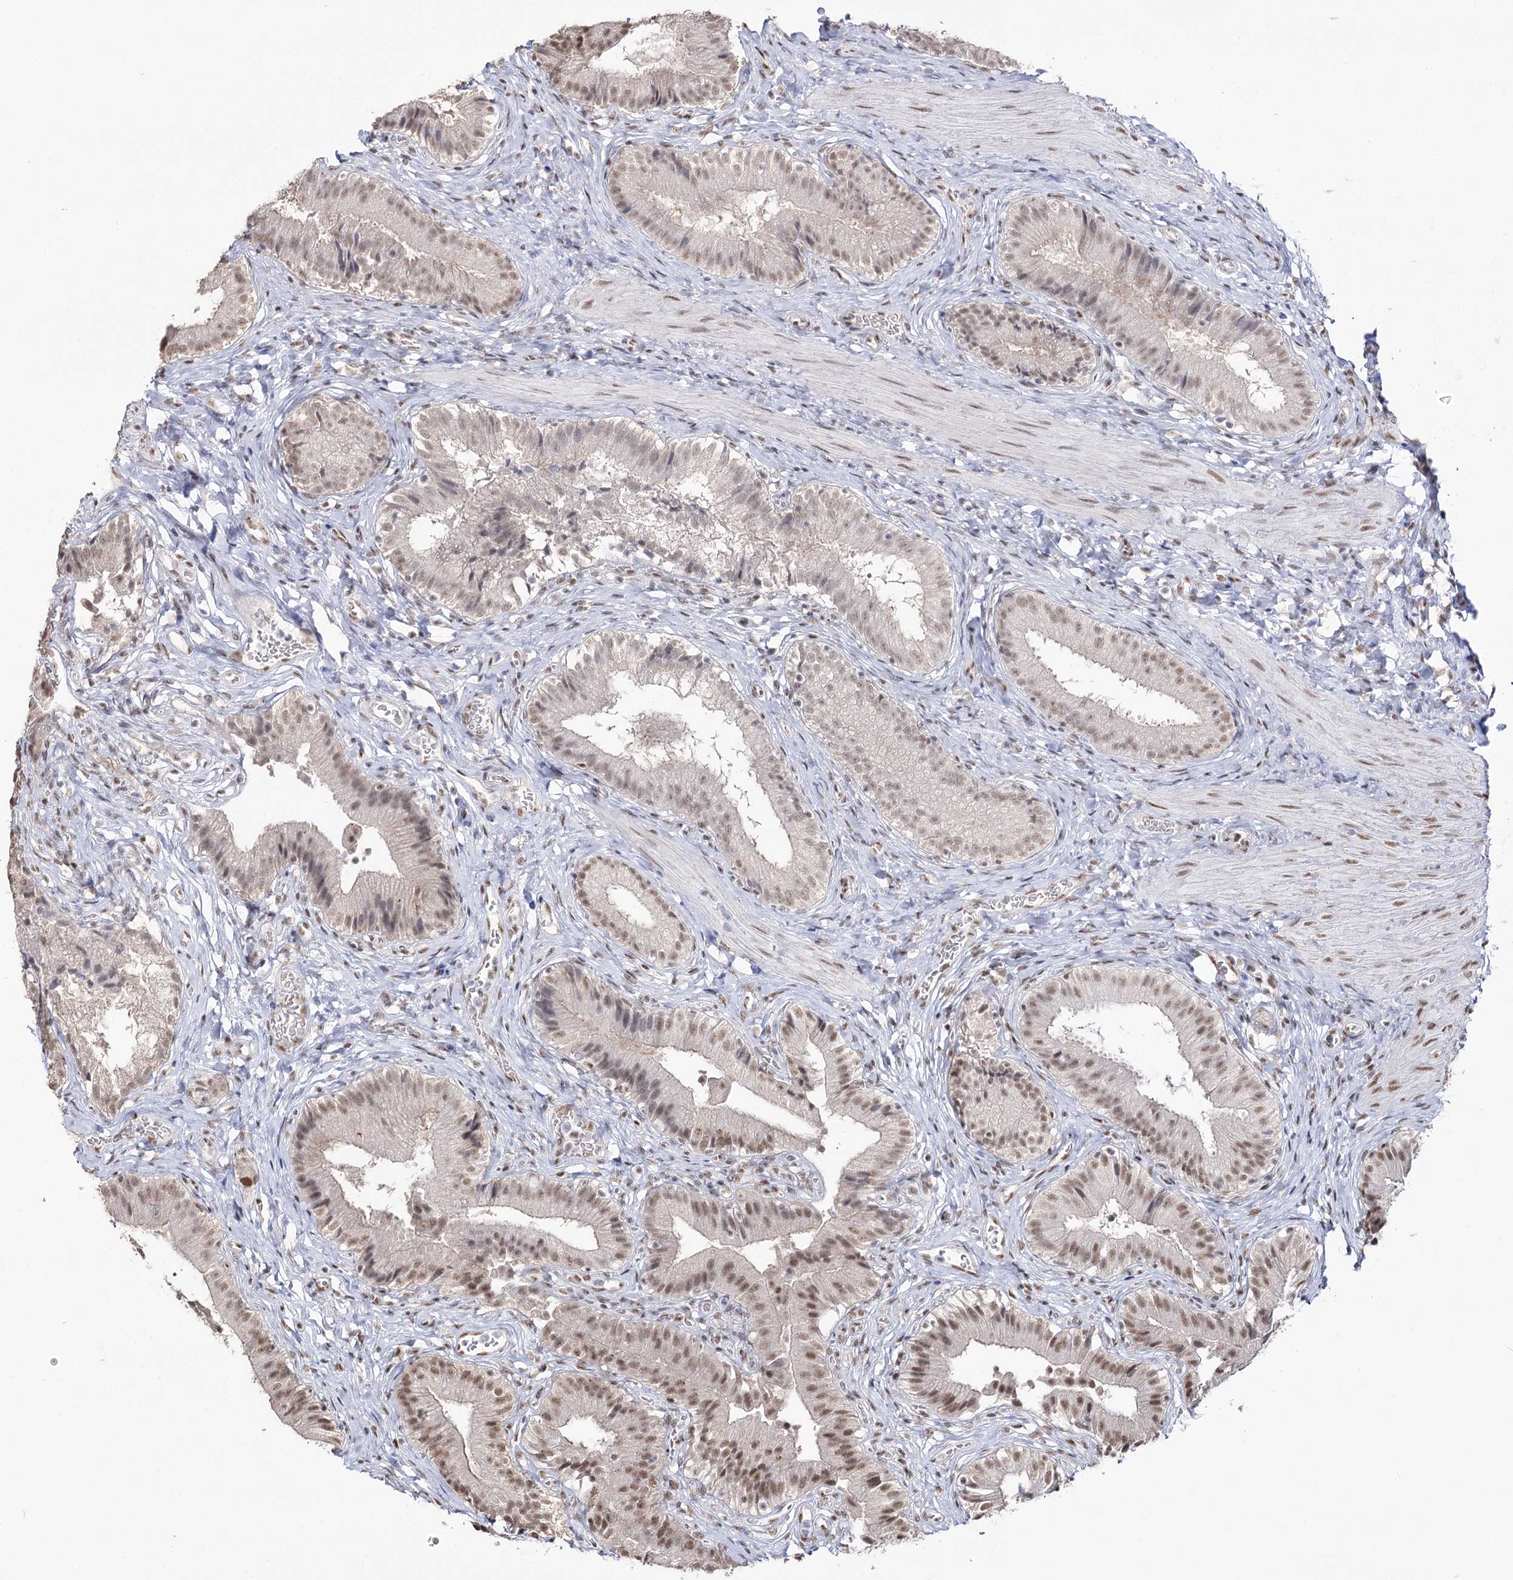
{"staining": {"intensity": "moderate", "quantity": "25%-75%", "location": "cytoplasmic/membranous,nuclear"}, "tissue": "gallbladder", "cell_type": "Glandular cells", "image_type": "normal", "snomed": [{"axis": "morphology", "description": "Normal tissue, NOS"}, {"axis": "topography", "description": "Gallbladder"}], "caption": "This image displays IHC staining of benign human gallbladder, with medium moderate cytoplasmic/membranous,nuclear positivity in about 25%-75% of glandular cells.", "gene": "VGLL4", "patient": {"sex": "female", "age": 47}}